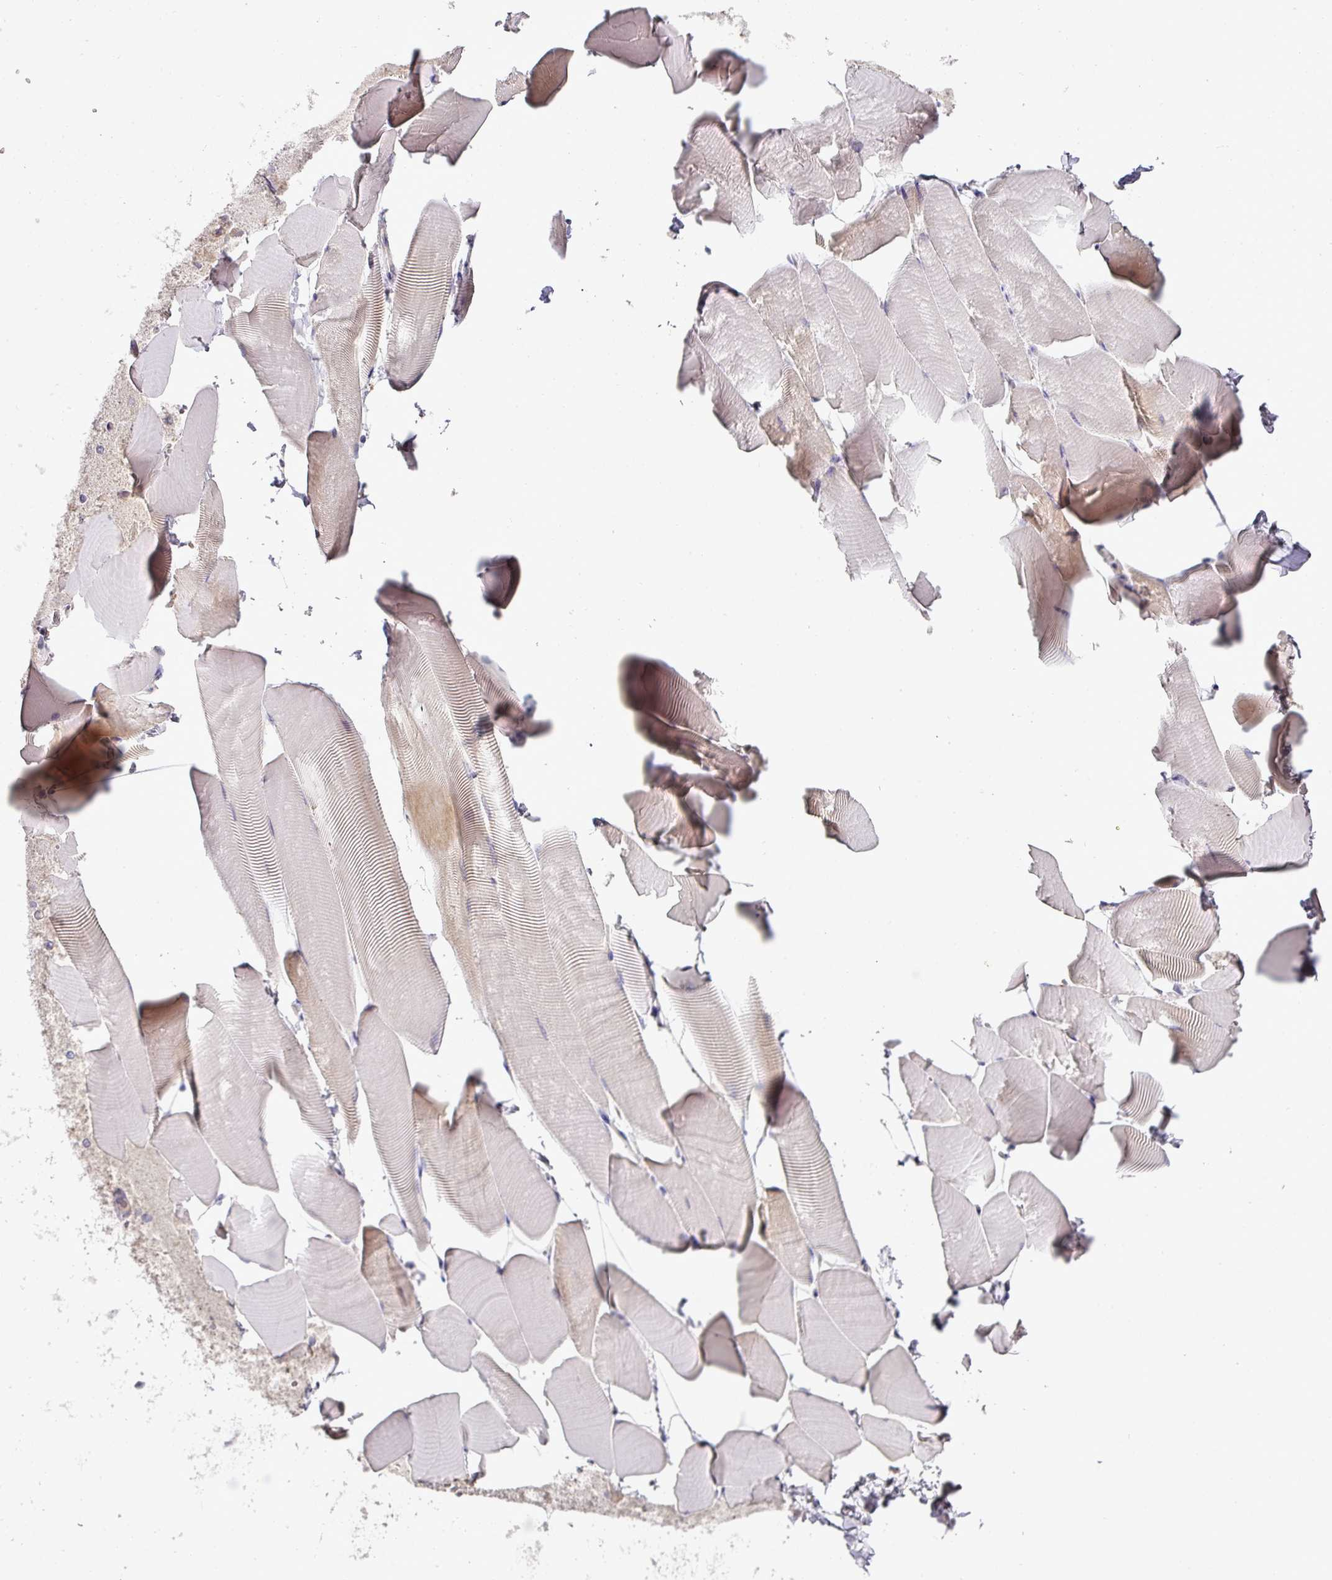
{"staining": {"intensity": "weak", "quantity": "<25%", "location": "cytoplasmic/membranous"}, "tissue": "skeletal muscle", "cell_type": "Myocytes", "image_type": "normal", "snomed": [{"axis": "morphology", "description": "Normal tissue, NOS"}, {"axis": "topography", "description": "Skeletal muscle"}], "caption": "High power microscopy photomicrograph of an IHC image of unremarkable skeletal muscle, revealing no significant positivity in myocytes. (Brightfield microscopy of DAB (3,3'-diaminobenzidine) immunohistochemistry (IHC) at high magnification).", "gene": "SKIC2", "patient": {"sex": "male", "age": 25}}